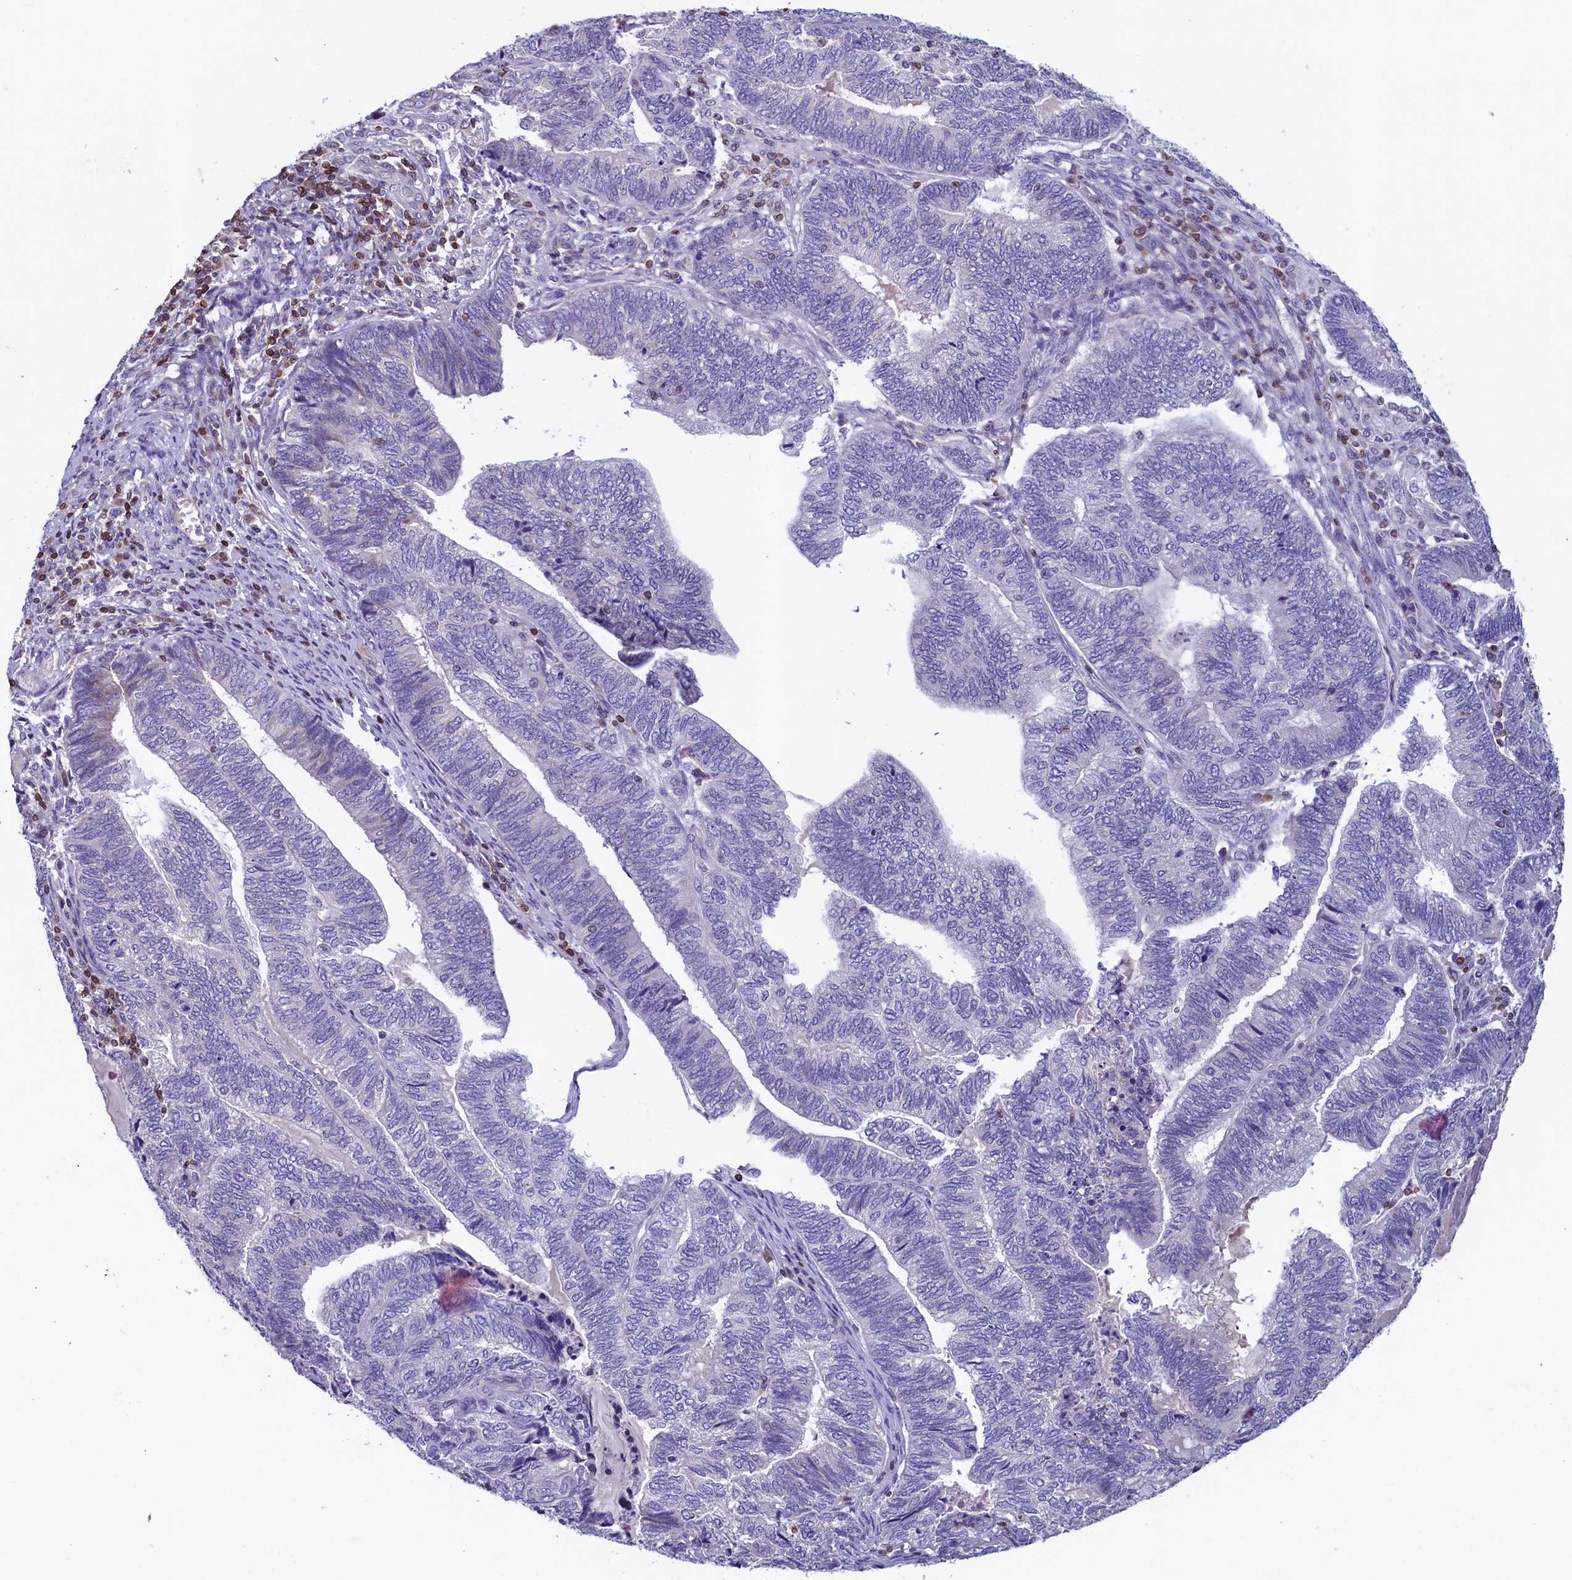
{"staining": {"intensity": "negative", "quantity": "none", "location": "none"}, "tissue": "endometrial cancer", "cell_type": "Tumor cells", "image_type": "cancer", "snomed": [{"axis": "morphology", "description": "Adenocarcinoma, NOS"}, {"axis": "topography", "description": "Uterus"}, {"axis": "topography", "description": "Endometrium"}], "caption": "Tumor cells are negative for brown protein staining in endometrial cancer (adenocarcinoma).", "gene": "TRAF3IP3", "patient": {"sex": "female", "age": 70}}